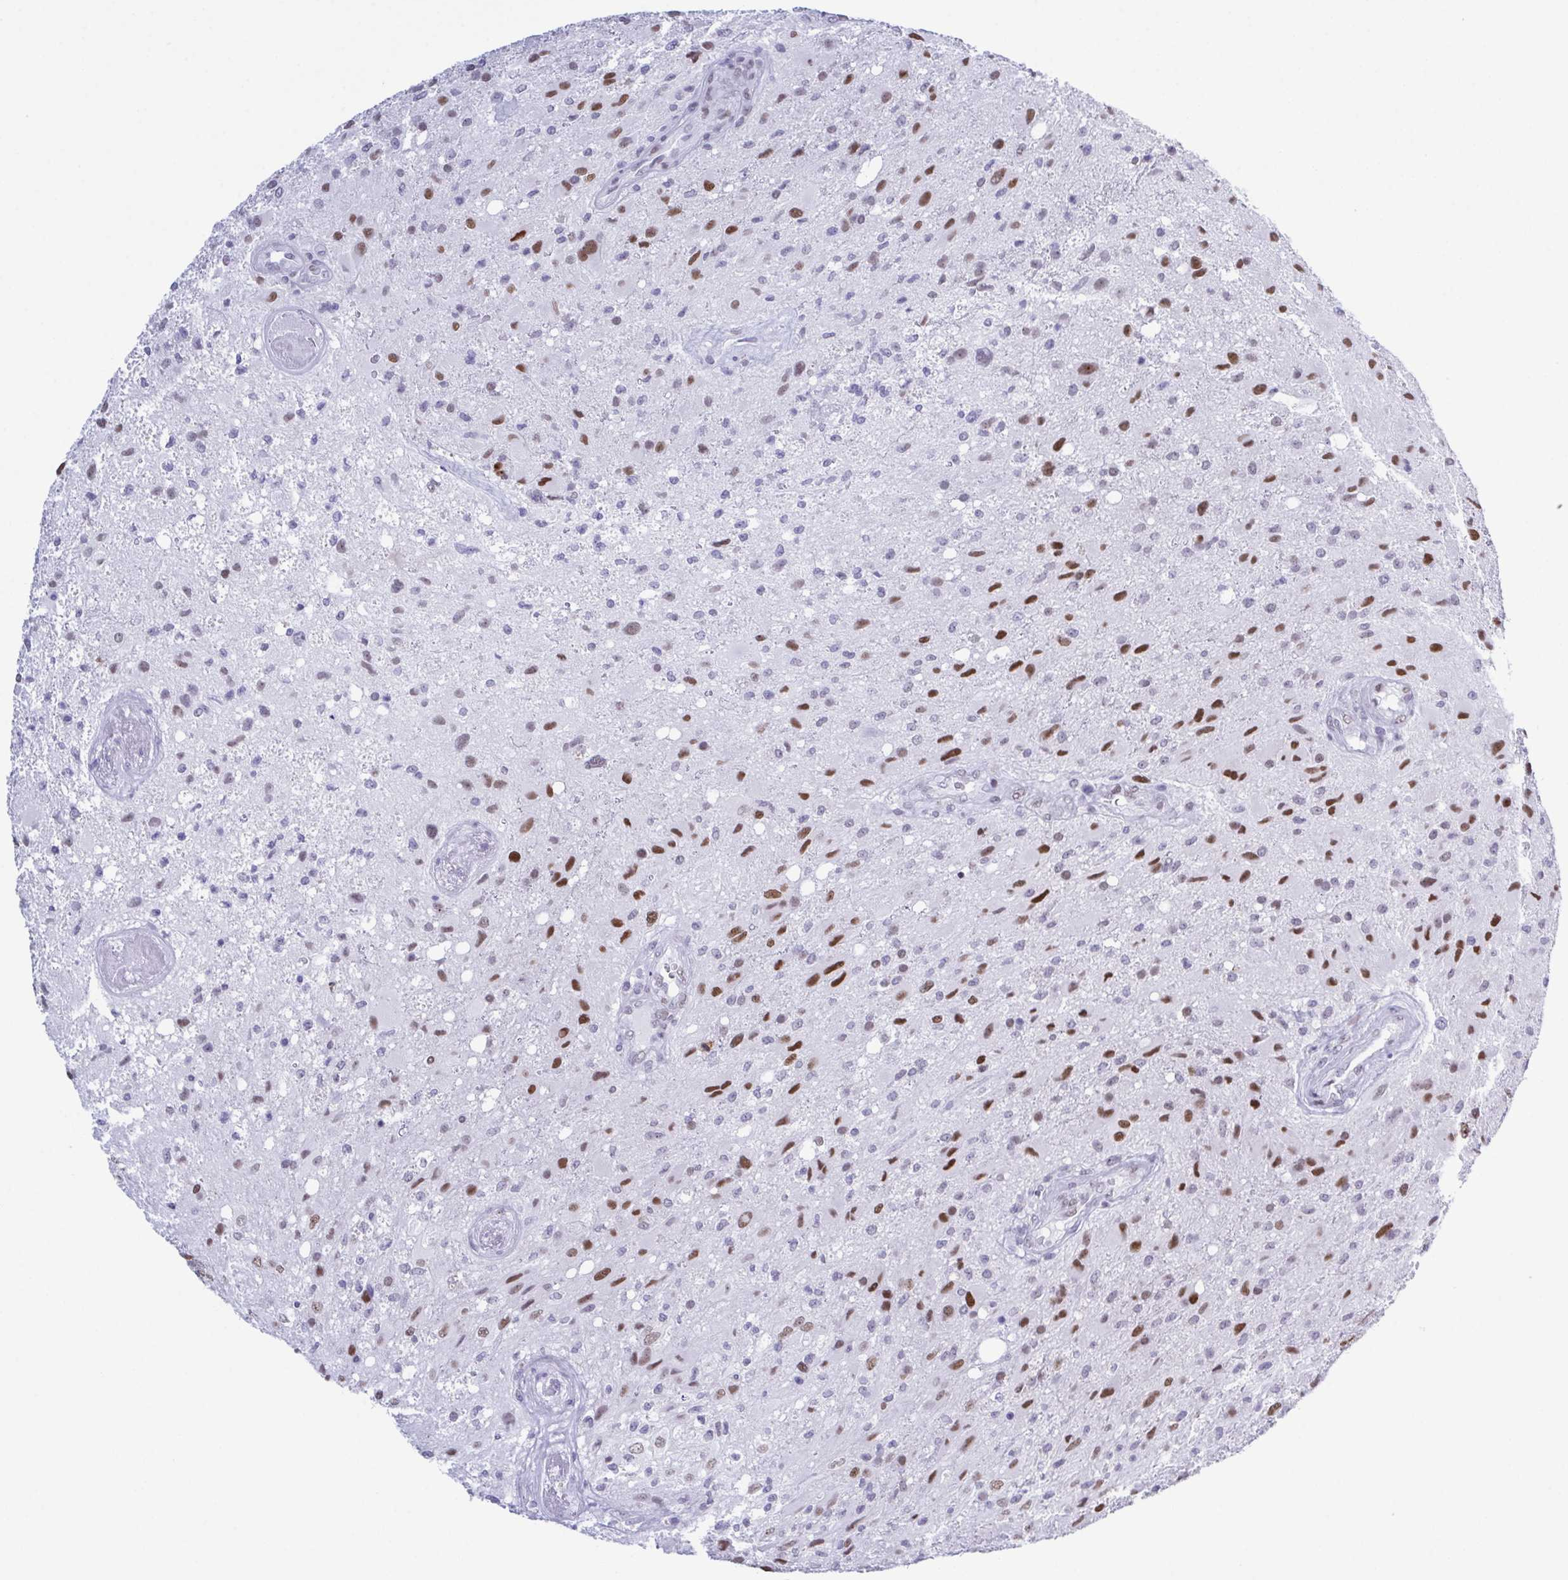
{"staining": {"intensity": "moderate", "quantity": ">75%", "location": "nuclear"}, "tissue": "glioma", "cell_type": "Tumor cells", "image_type": "cancer", "snomed": [{"axis": "morphology", "description": "Glioma, malignant, High grade"}, {"axis": "topography", "description": "Brain"}], "caption": "Immunohistochemistry (IHC) (DAB) staining of human malignant glioma (high-grade) exhibits moderate nuclear protein expression in about >75% of tumor cells.", "gene": "SUGP2", "patient": {"sex": "male", "age": 53}}